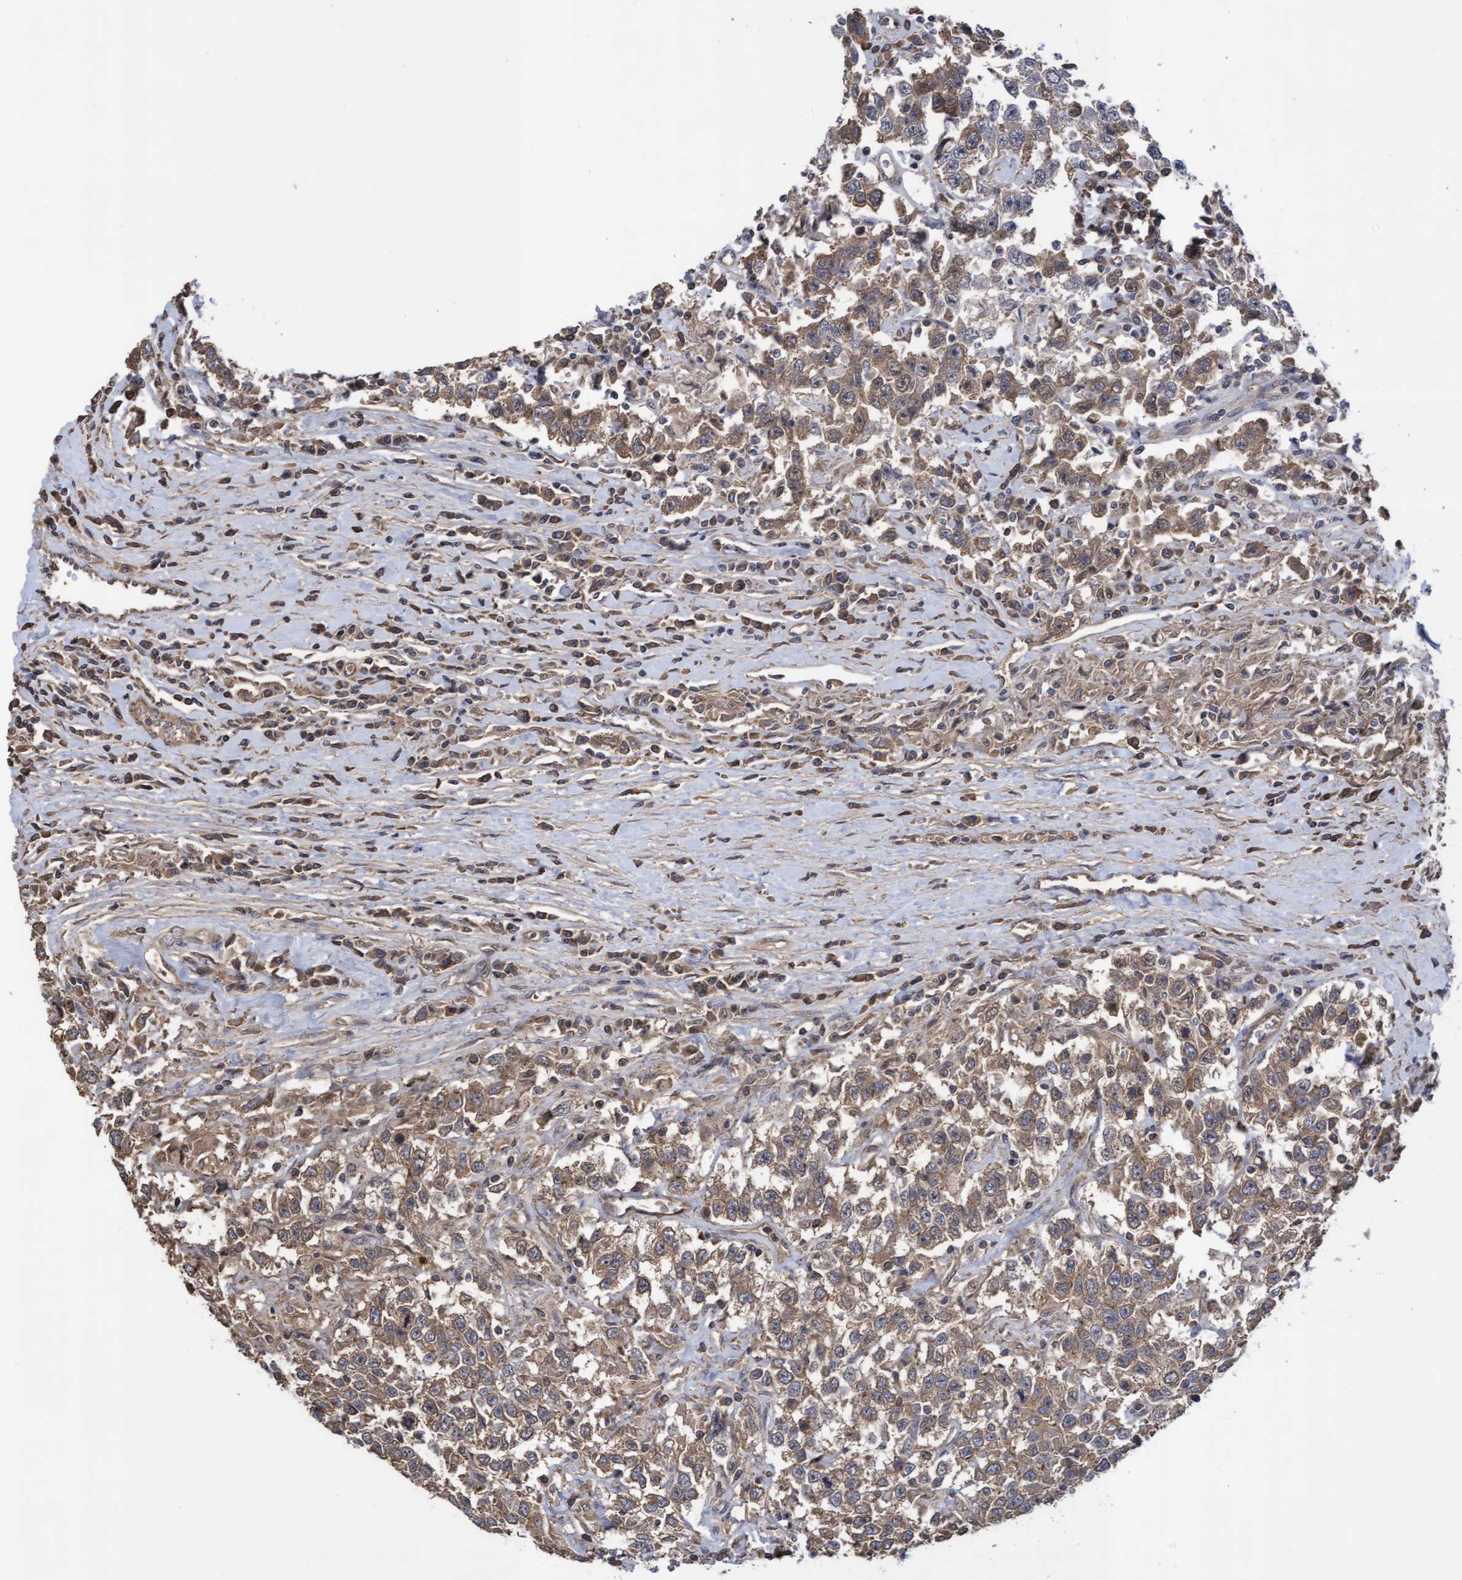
{"staining": {"intensity": "moderate", "quantity": ">75%", "location": "cytoplasmic/membranous"}, "tissue": "testis cancer", "cell_type": "Tumor cells", "image_type": "cancer", "snomed": [{"axis": "morphology", "description": "Seminoma, NOS"}, {"axis": "topography", "description": "Testis"}], "caption": "Moderate cytoplasmic/membranous protein expression is identified in approximately >75% of tumor cells in testis cancer (seminoma). (Stains: DAB in brown, nuclei in blue, Microscopy: brightfield microscopy at high magnification).", "gene": "COBL", "patient": {"sex": "male", "age": 41}}